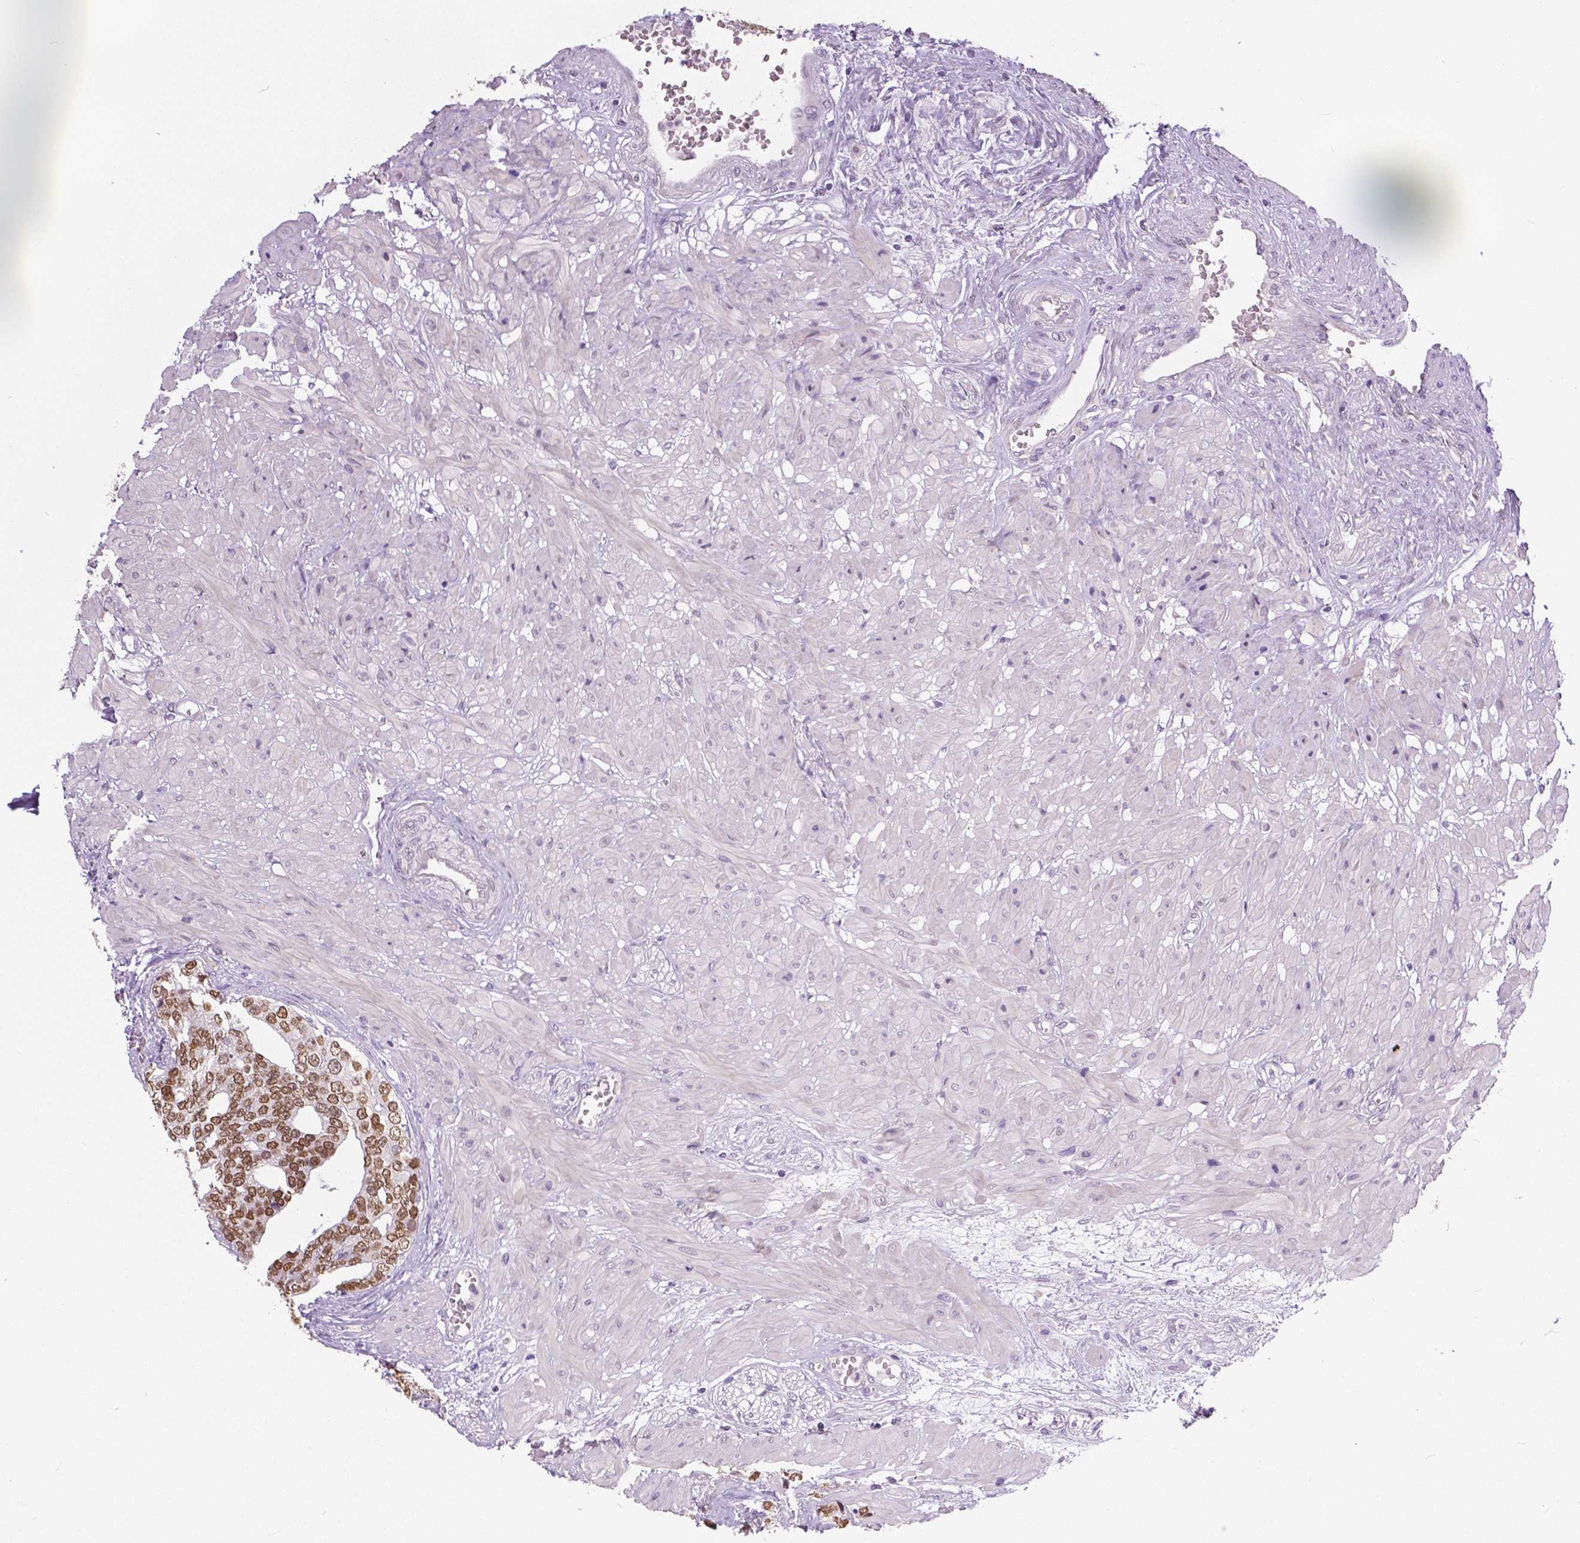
{"staining": {"intensity": "moderate", "quantity": ">75%", "location": "nuclear"}, "tissue": "prostate cancer", "cell_type": "Tumor cells", "image_type": "cancer", "snomed": [{"axis": "morphology", "description": "Adenocarcinoma, High grade"}, {"axis": "topography", "description": "Prostate"}], "caption": "Tumor cells reveal medium levels of moderate nuclear positivity in approximately >75% of cells in human prostate cancer. (DAB IHC with brightfield microscopy, high magnification).", "gene": "FOXA1", "patient": {"sex": "male", "age": 71}}